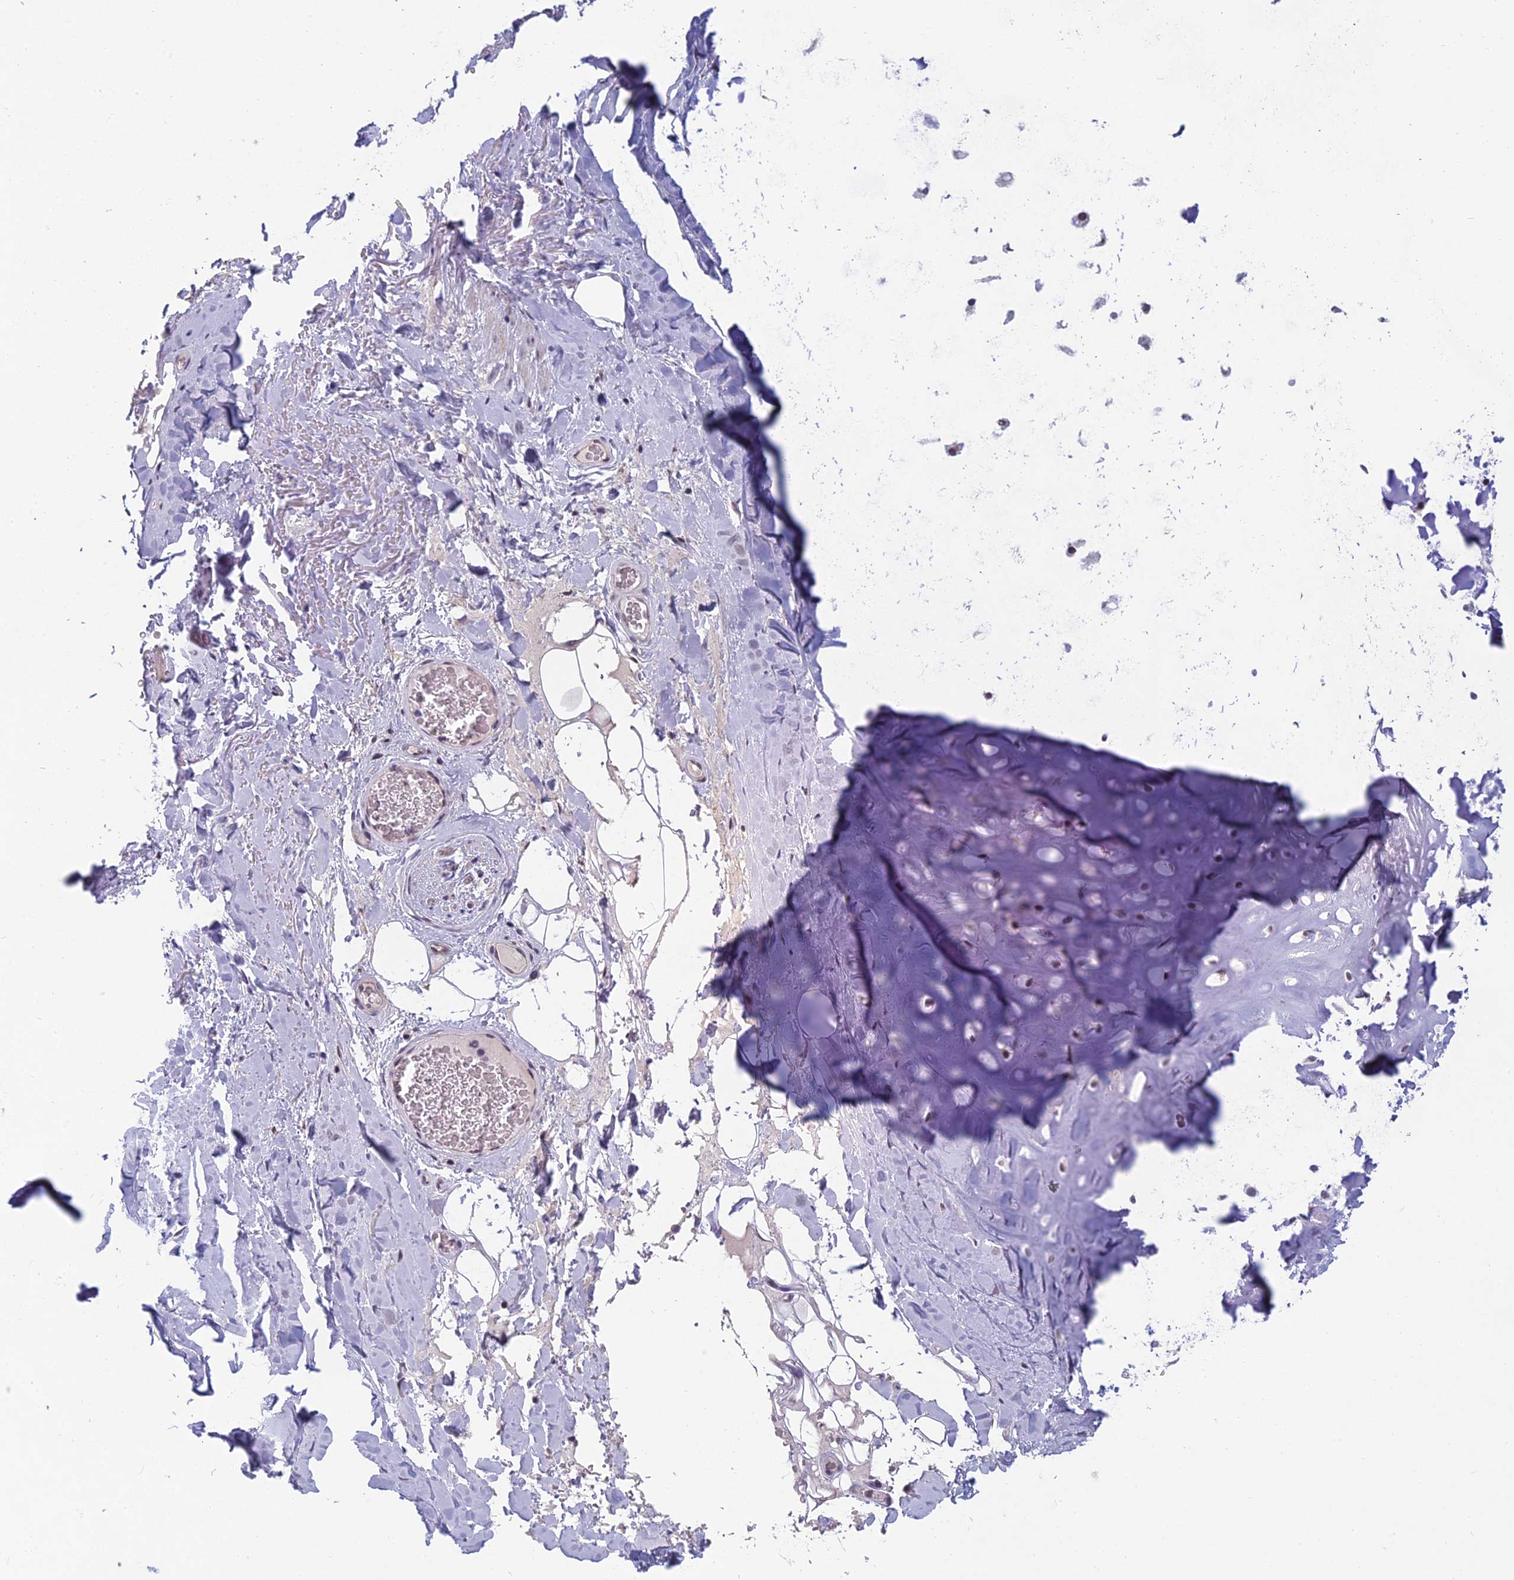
{"staining": {"intensity": "negative", "quantity": "none", "location": "none"}, "tissue": "adipose tissue", "cell_type": "Adipocytes", "image_type": "normal", "snomed": [{"axis": "morphology", "description": "Normal tissue, NOS"}, {"axis": "topography", "description": "Cartilage tissue"}], "caption": "This histopathology image is of normal adipose tissue stained with IHC to label a protein in brown with the nuclei are counter-stained blue. There is no expression in adipocytes.", "gene": "RGS17", "patient": {"sex": "female", "age": 63}}